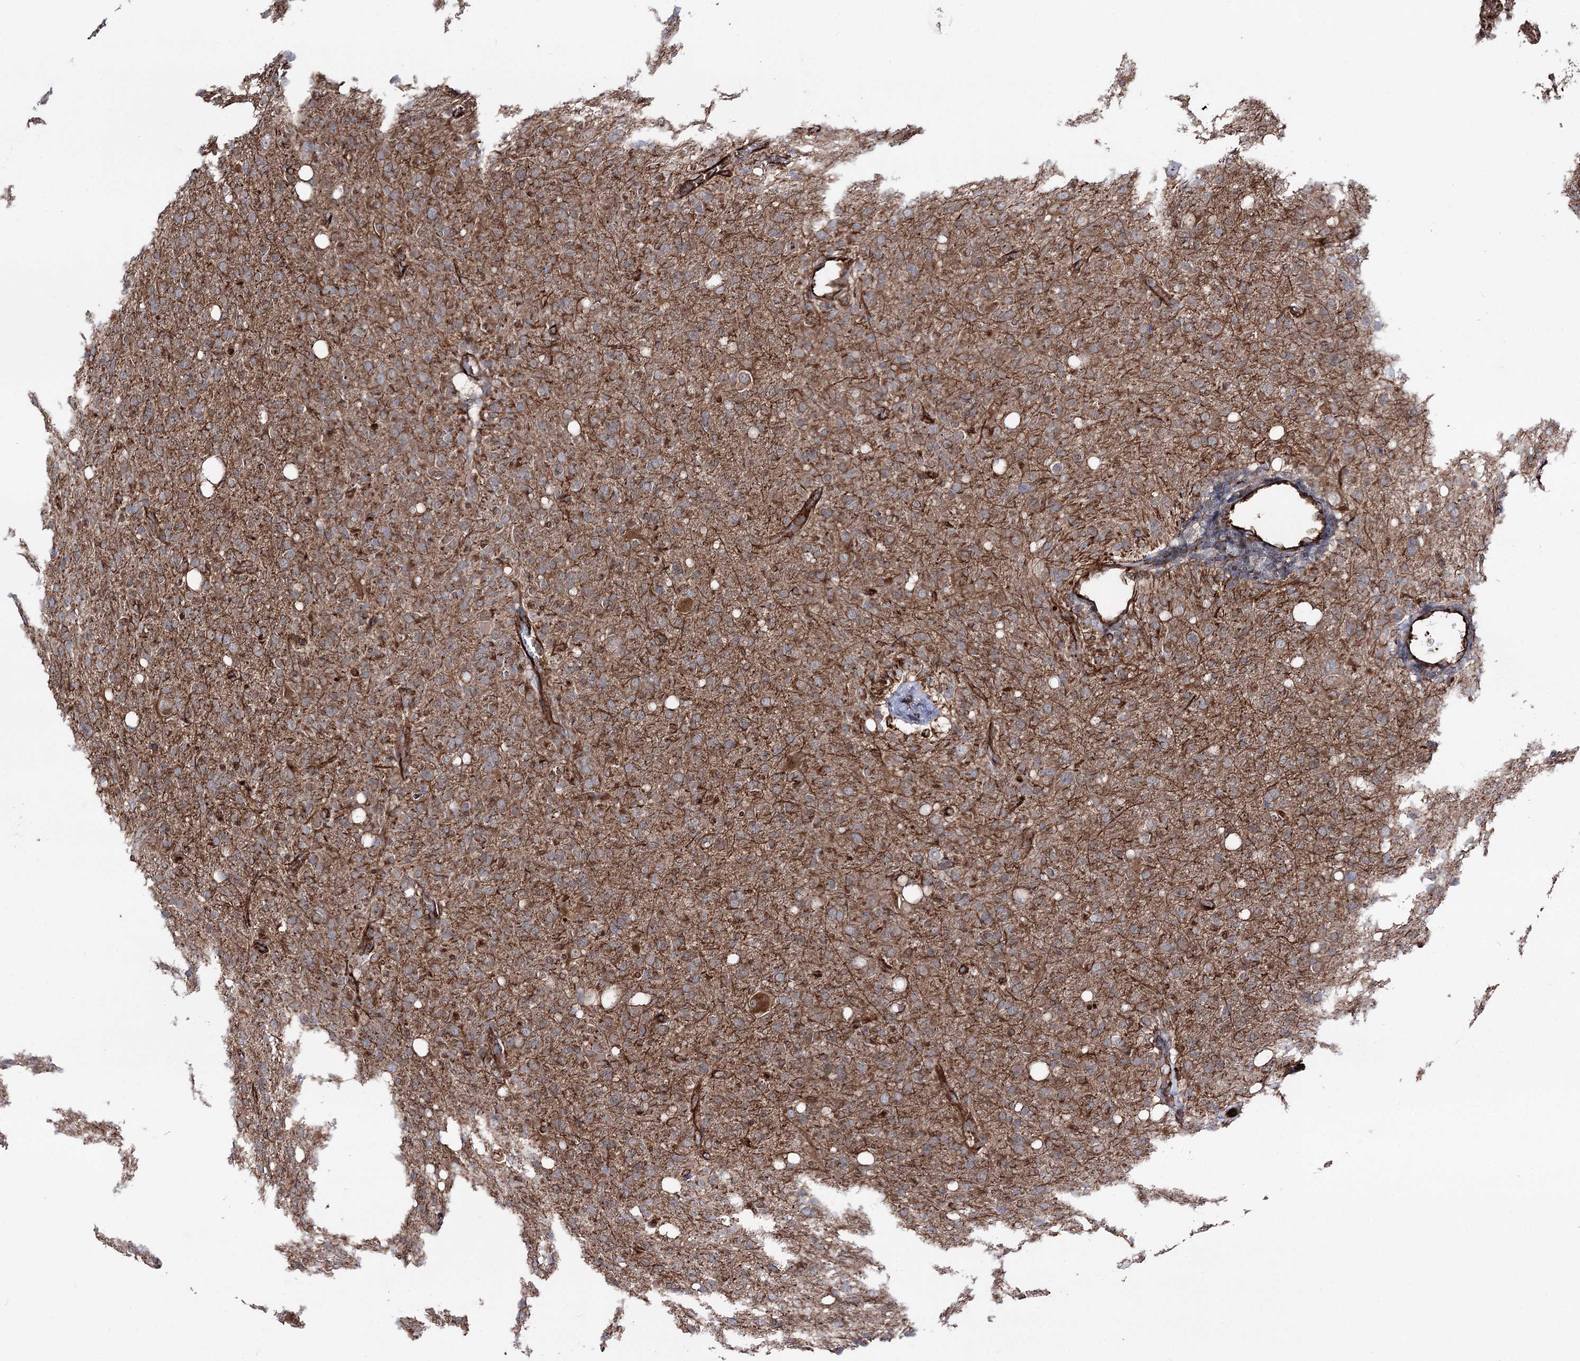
{"staining": {"intensity": "moderate", "quantity": ">75%", "location": "cytoplasmic/membranous"}, "tissue": "glioma", "cell_type": "Tumor cells", "image_type": "cancer", "snomed": [{"axis": "morphology", "description": "Glioma, malignant, High grade"}, {"axis": "topography", "description": "Brain"}], "caption": "This histopathology image demonstrates glioma stained with IHC to label a protein in brown. The cytoplasmic/membranous of tumor cells show moderate positivity for the protein. Nuclei are counter-stained blue.", "gene": "MIB1", "patient": {"sex": "female", "age": 57}}